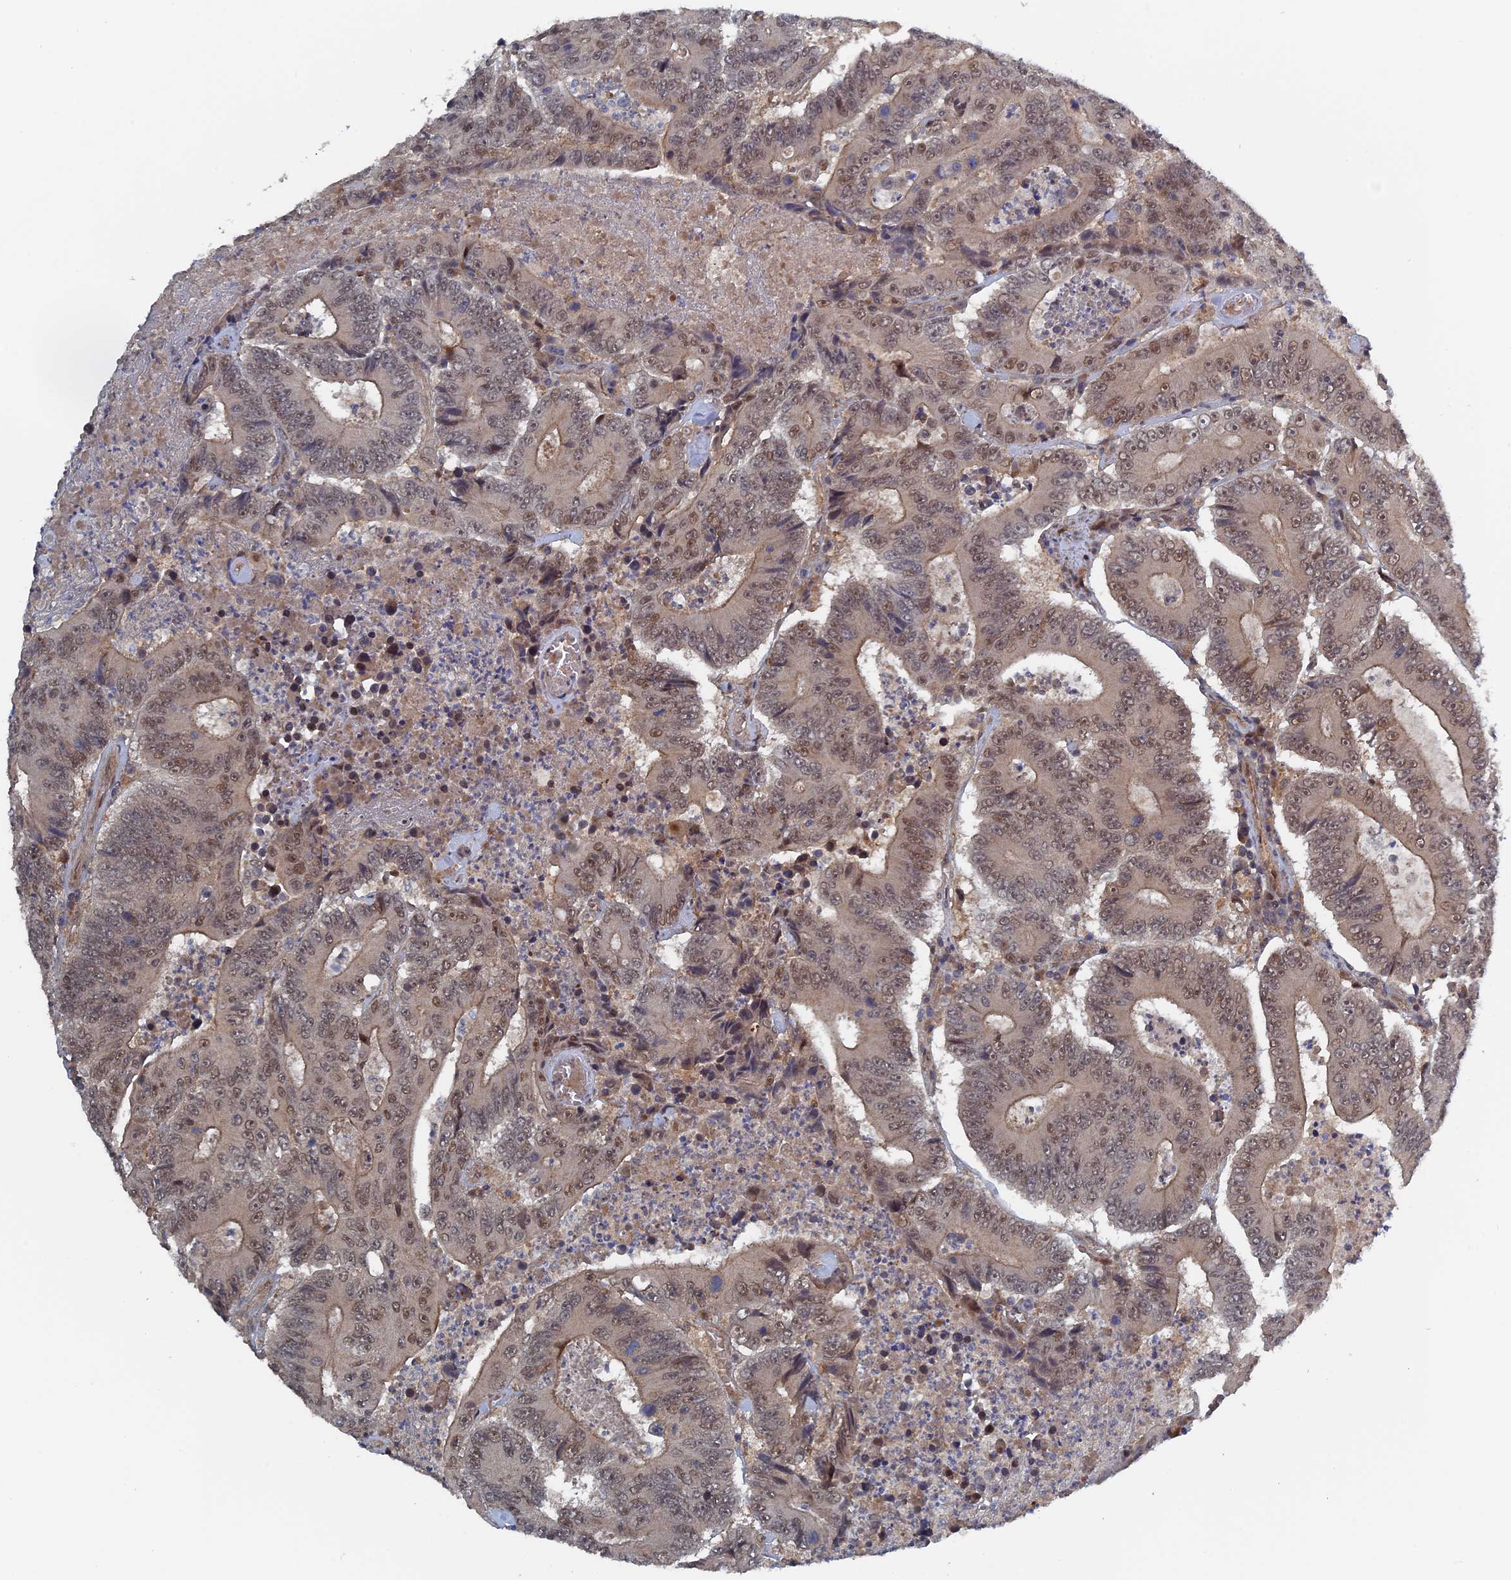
{"staining": {"intensity": "moderate", "quantity": ">75%", "location": "cytoplasmic/membranous,nuclear"}, "tissue": "colorectal cancer", "cell_type": "Tumor cells", "image_type": "cancer", "snomed": [{"axis": "morphology", "description": "Adenocarcinoma, NOS"}, {"axis": "topography", "description": "Colon"}], "caption": "IHC (DAB) staining of colorectal cancer (adenocarcinoma) exhibits moderate cytoplasmic/membranous and nuclear protein positivity in about >75% of tumor cells.", "gene": "ELOVL6", "patient": {"sex": "male", "age": 83}}